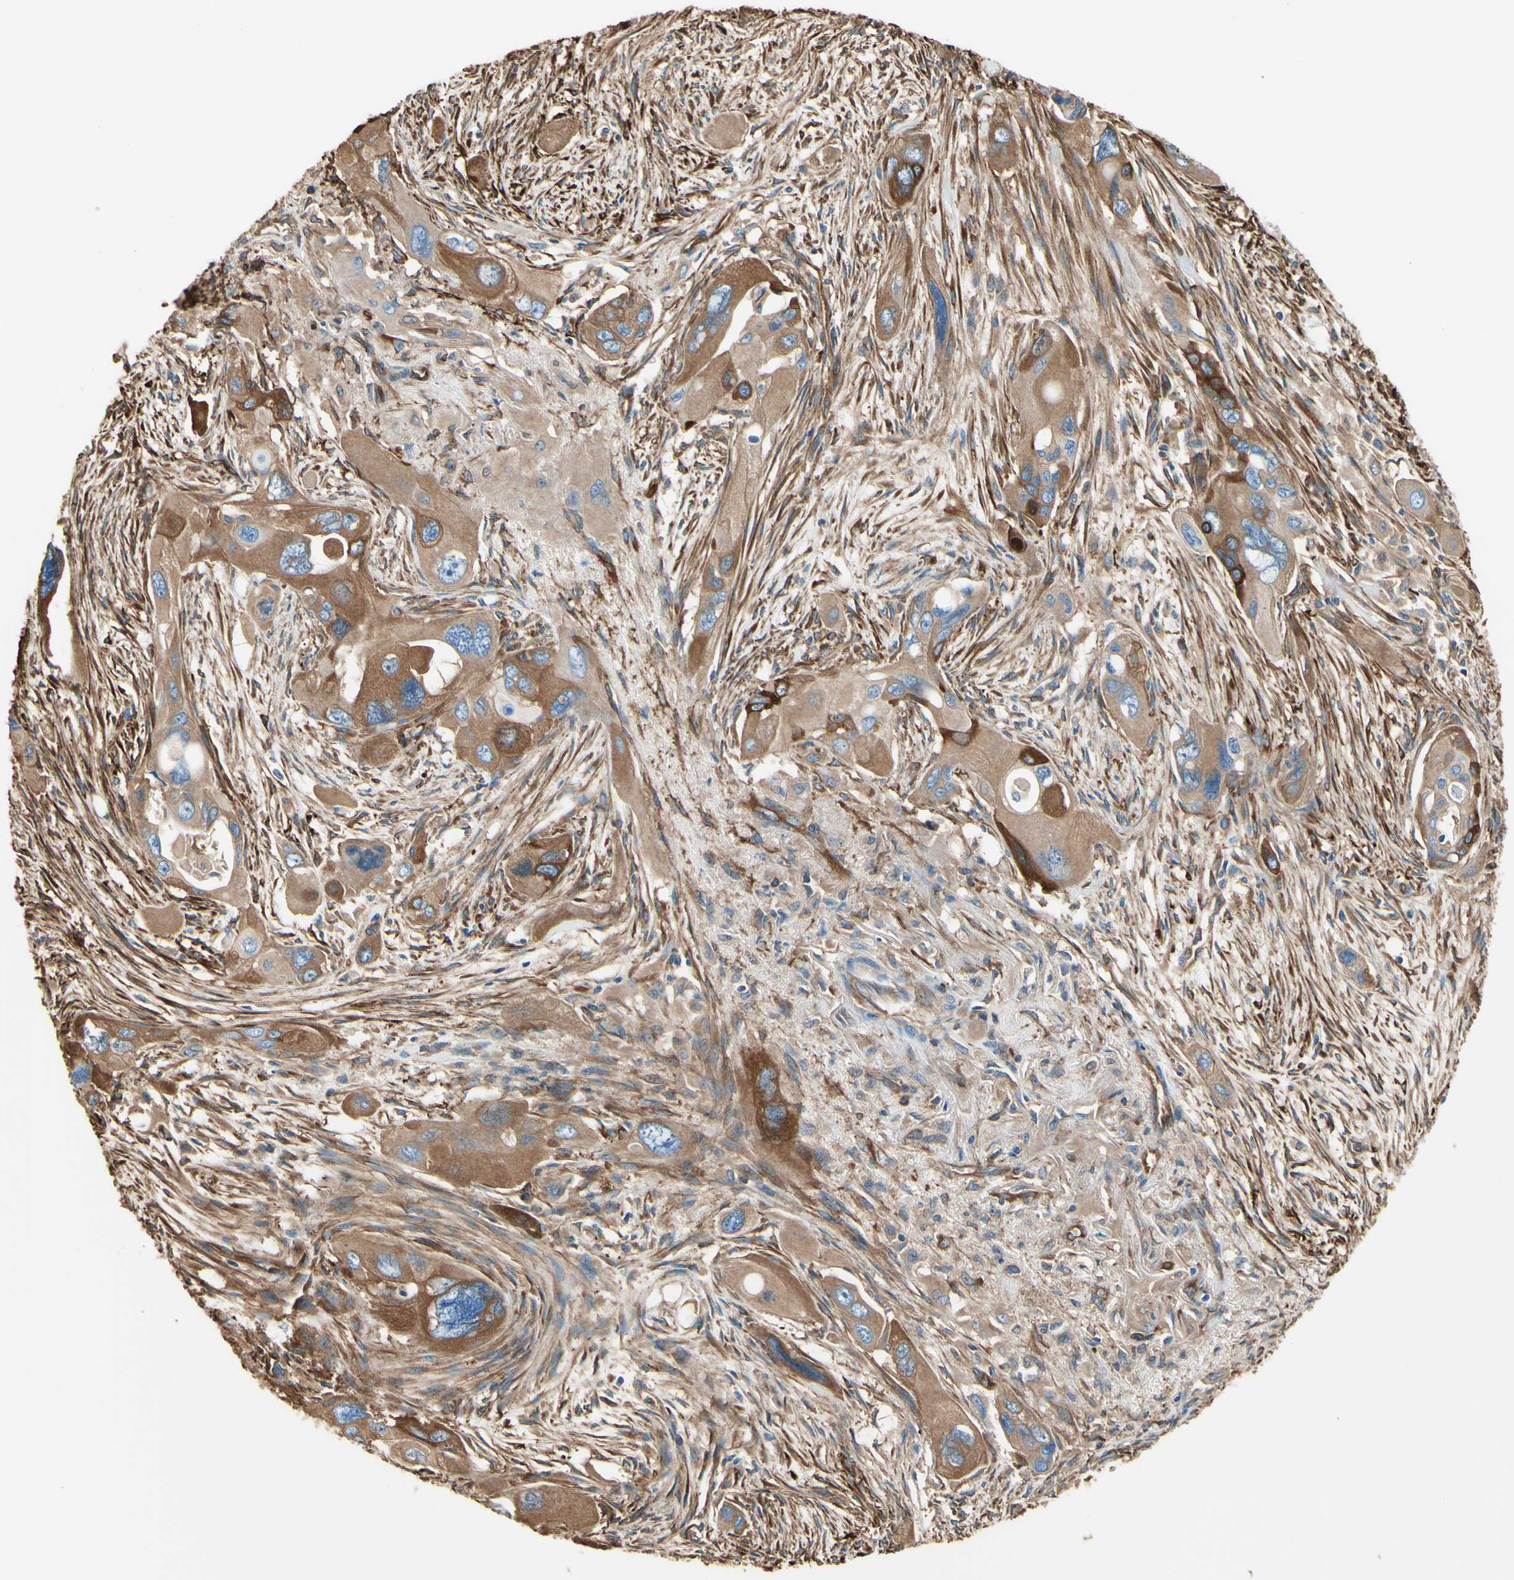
{"staining": {"intensity": "moderate", "quantity": ">75%", "location": "cytoplasmic/membranous"}, "tissue": "pancreatic cancer", "cell_type": "Tumor cells", "image_type": "cancer", "snomed": [{"axis": "morphology", "description": "Adenocarcinoma, NOS"}, {"axis": "topography", "description": "Pancreas"}], "caption": "The immunohistochemical stain labels moderate cytoplasmic/membranous positivity in tumor cells of pancreatic adenocarcinoma tissue.", "gene": "DPYSL3", "patient": {"sex": "male", "age": 73}}